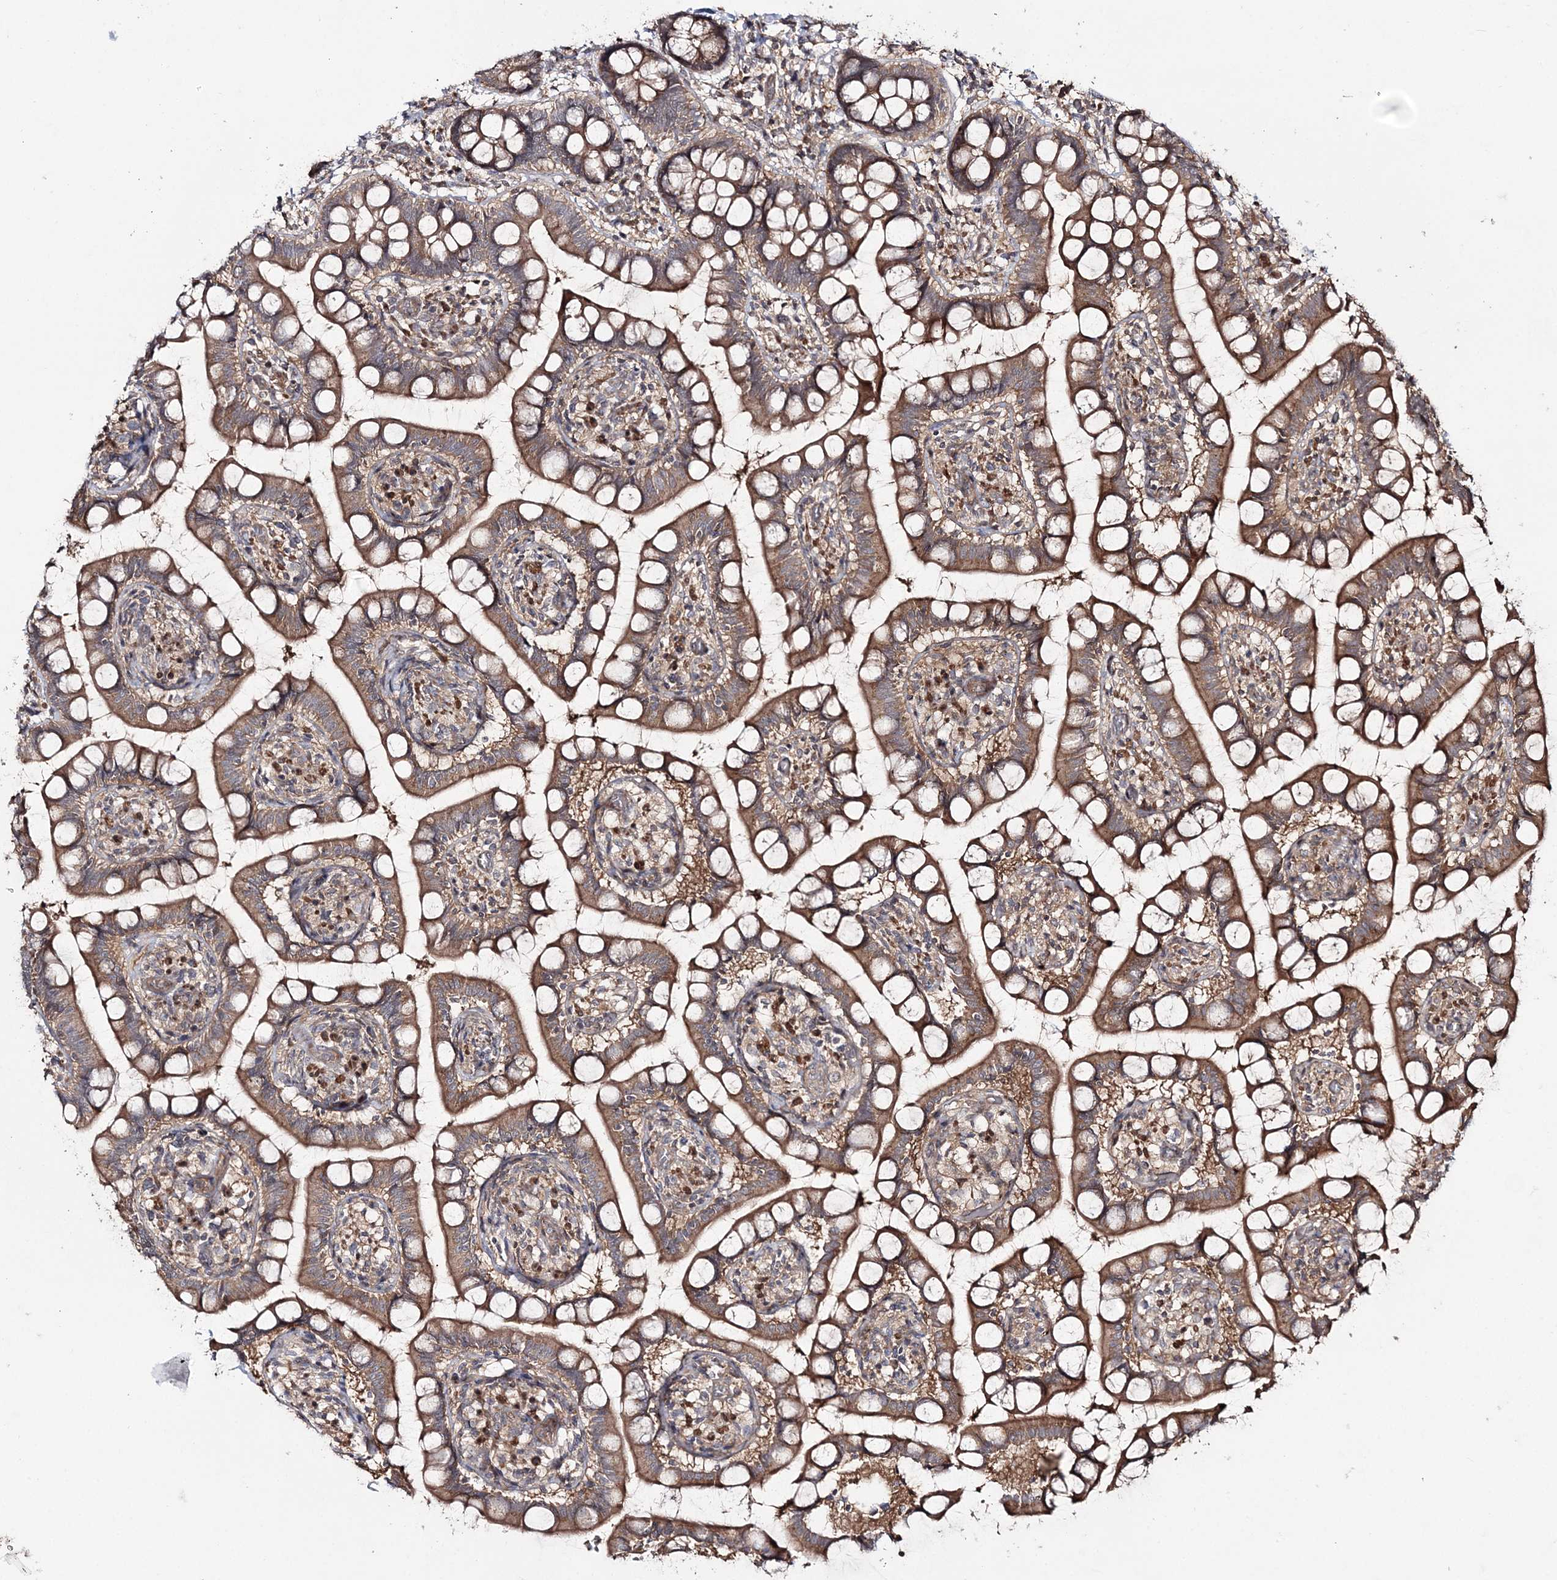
{"staining": {"intensity": "moderate", "quantity": ">75%", "location": "cytoplasmic/membranous"}, "tissue": "small intestine", "cell_type": "Glandular cells", "image_type": "normal", "snomed": [{"axis": "morphology", "description": "Normal tissue, NOS"}, {"axis": "topography", "description": "Small intestine"}], "caption": "High-magnification brightfield microscopy of normal small intestine stained with DAB (brown) and counterstained with hematoxylin (blue). glandular cells exhibit moderate cytoplasmic/membranous staining is present in approximately>75% of cells.", "gene": "MOCS2", "patient": {"sex": "male", "age": 52}}